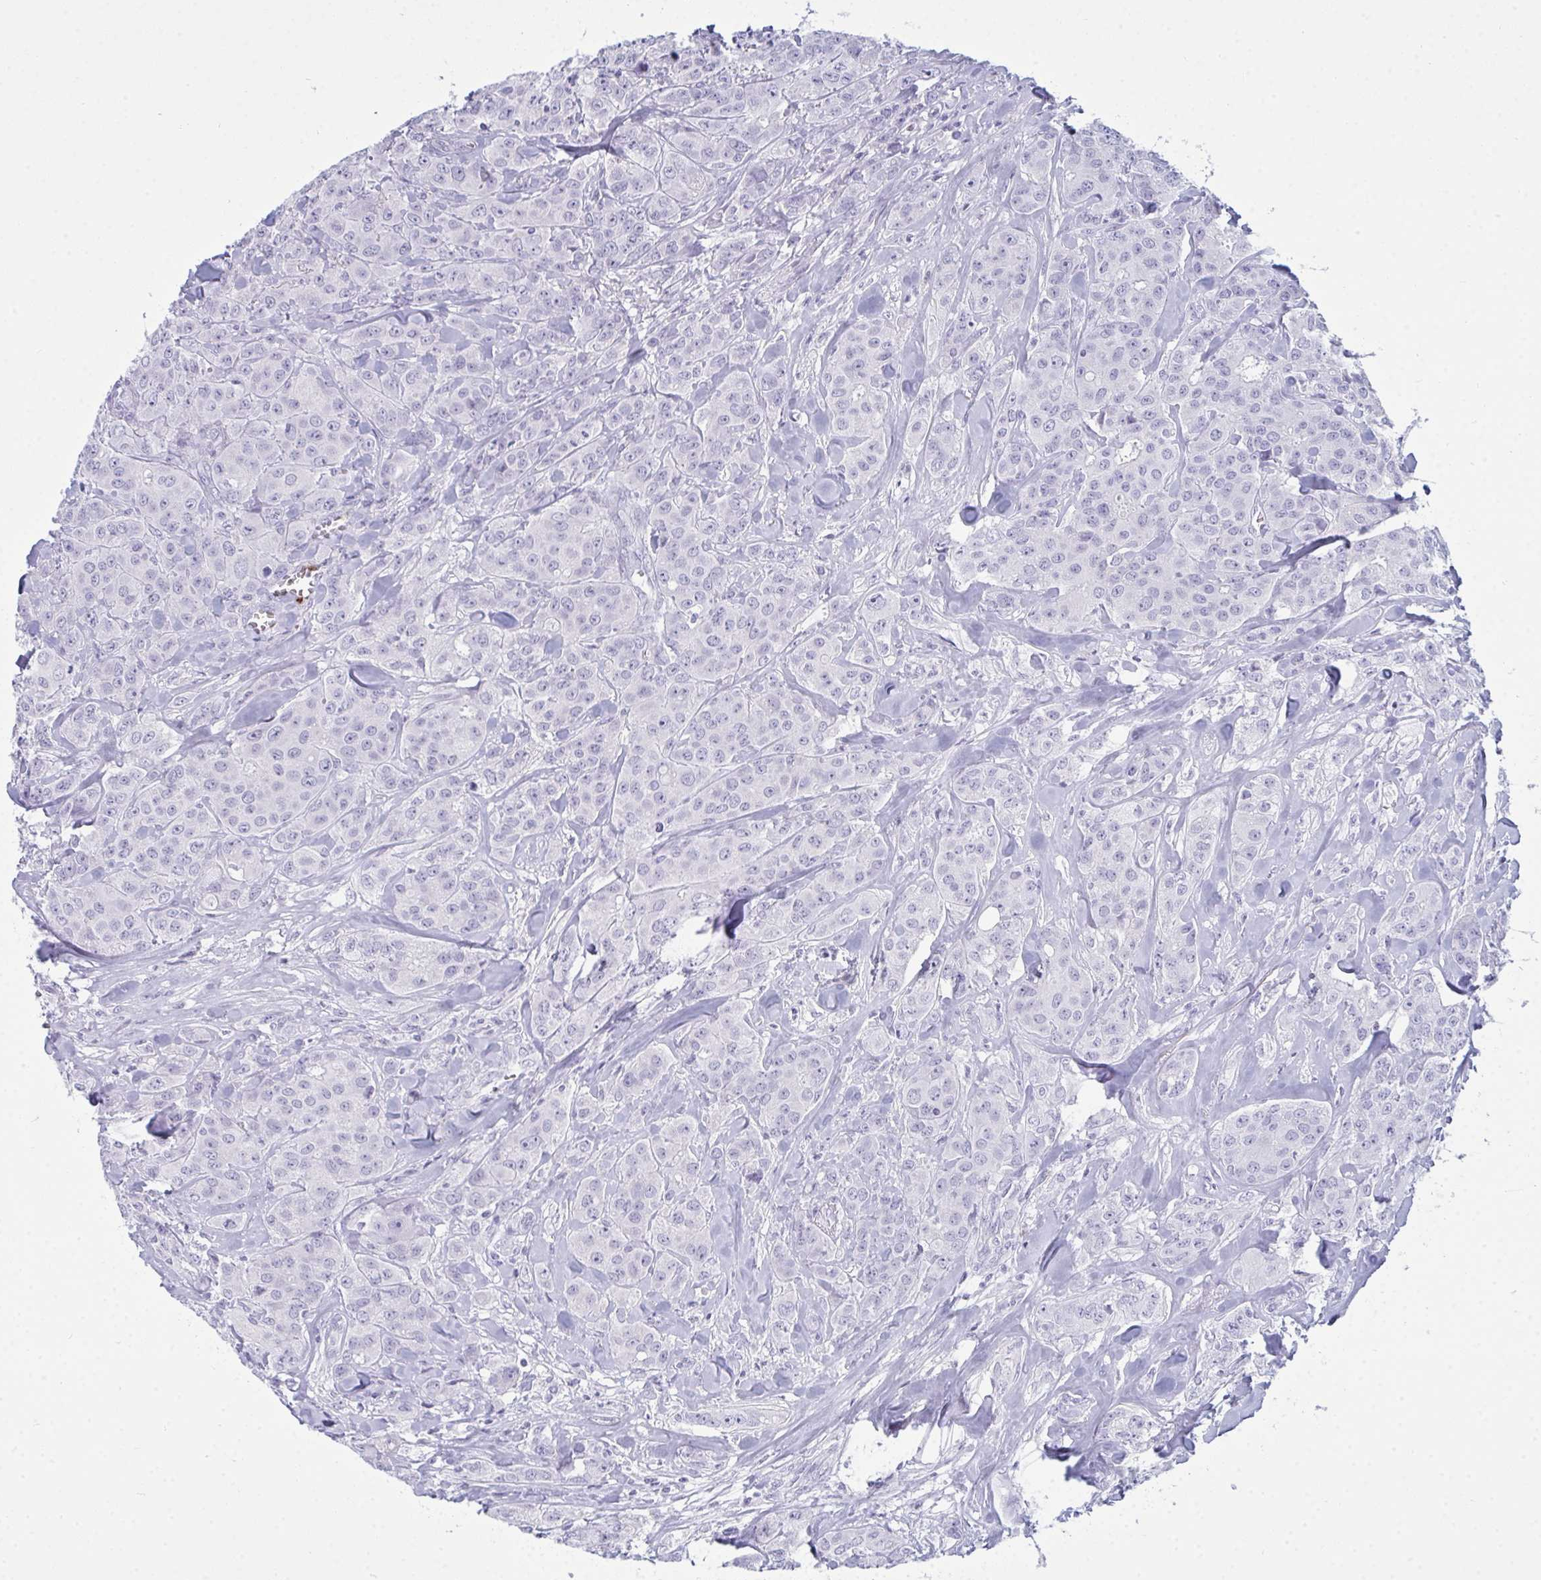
{"staining": {"intensity": "negative", "quantity": "none", "location": "none"}, "tissue": "breast cancer", "cell_type": "Tumor cells", "image_type": "cancer", "snomed": [{"axis": "morphology", "description": "Normal tissue, NOS"}, {"axis": "morphology", "description": "Duct carcinoma"}, {"axis": "topography", "description": "Breast"}], "caption": "A histopathology image of breast intraductal carcinoma stained for a protein reveals no brown staining in tumor cells. (Brightfield microscopy of DAB (3,3'-diaminobenzidine) immunohistochemistry at high magnification).", "gene": "SERPINB10", "patient": {"sex": "female", "age": 43}}